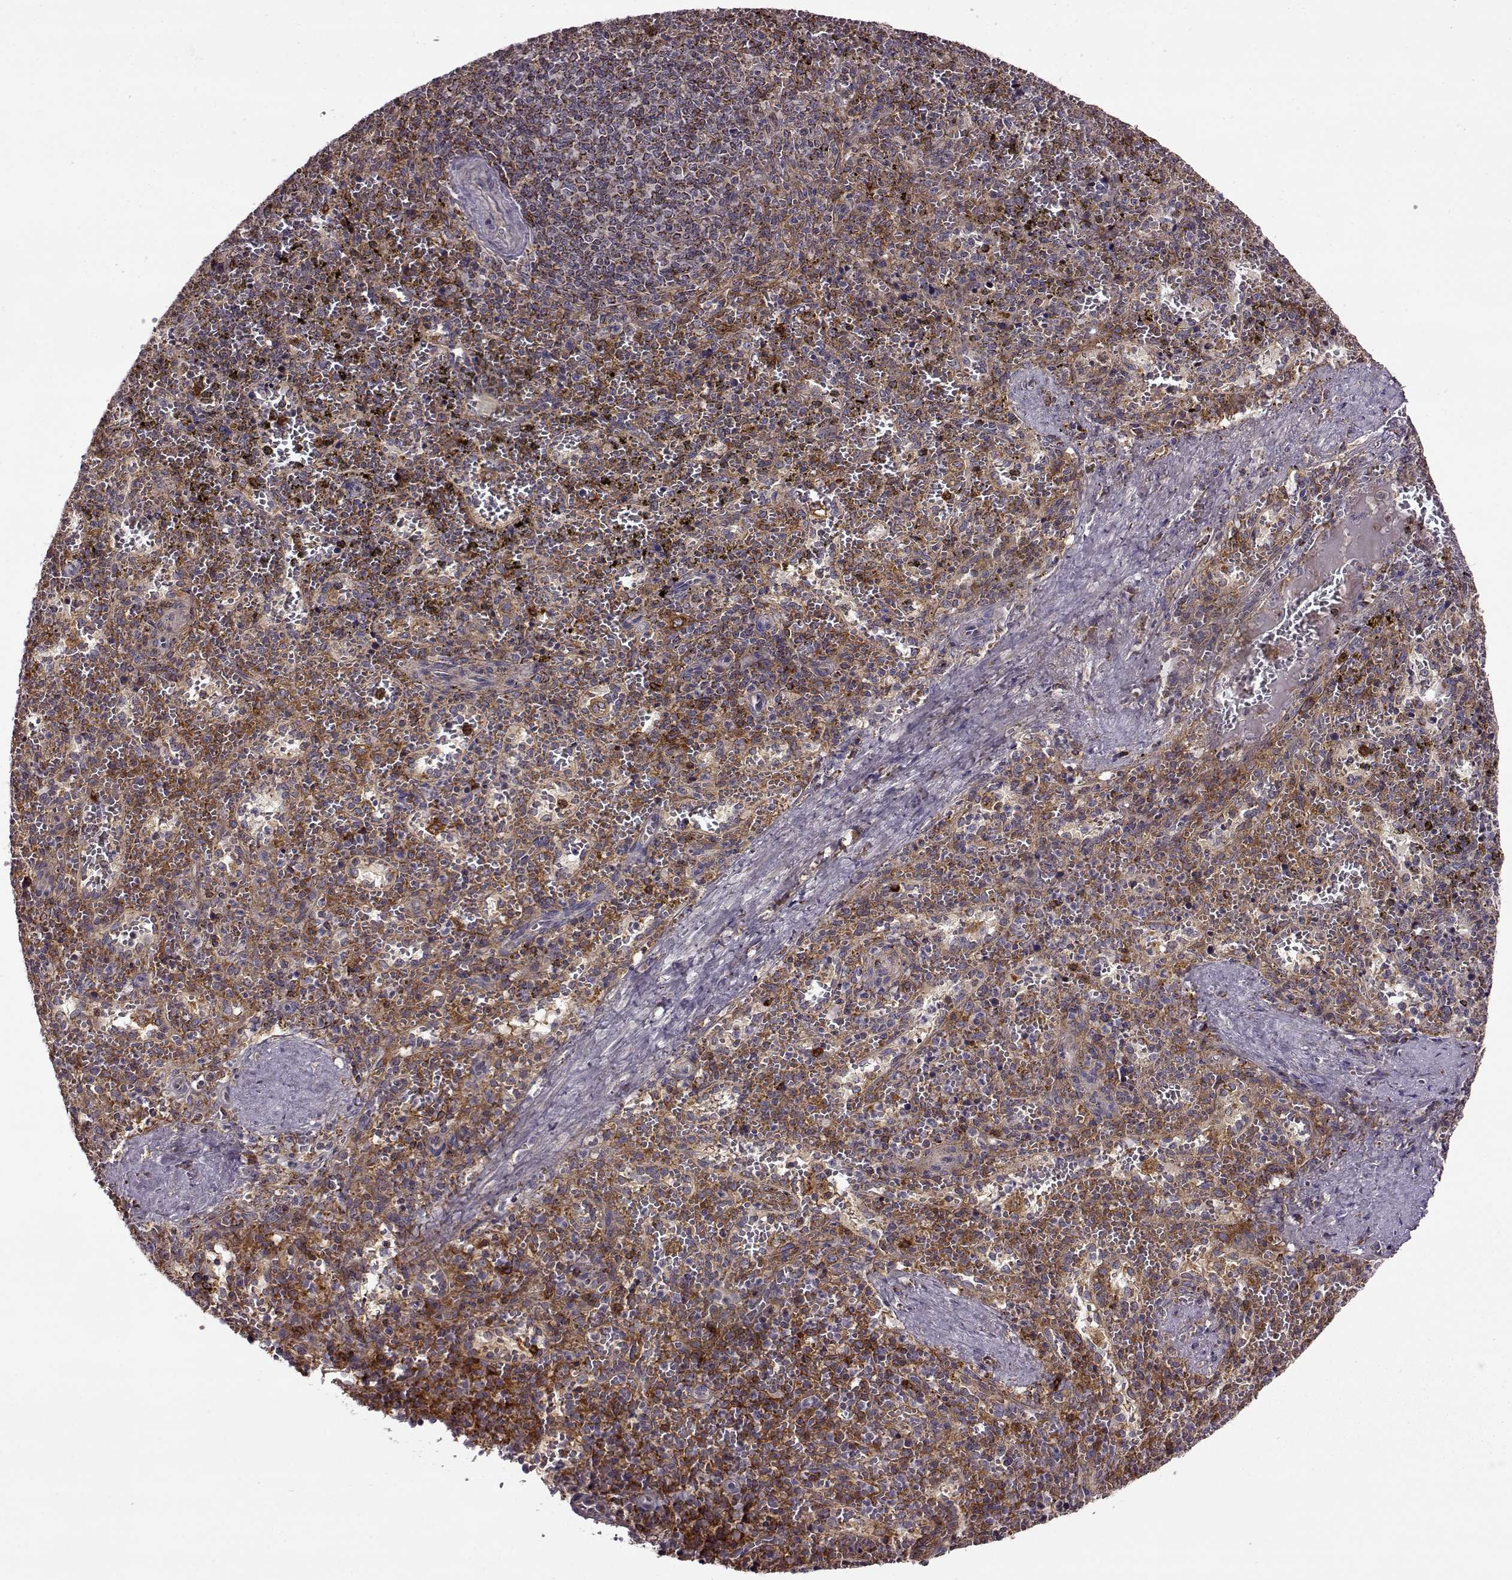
{"staining": {"intensity": "strong", "quantity": "<25%", "location": "cytoplasmic/membranous"}, "tissue": "spleen", "cell_type": "Cells in red pulp", "image_type": "normal", "snomed": [{"axis": "morphology", "description": "Normal tissue, NOS"}, {"axis": "topography", "description": "Spleen"}], "caption": "Approximately <25% of cells in red pulp in unremarkable spleen exhibit strong cytoplasmic/membranous protein staining as visualized by brown immunohistochemical staining.", "gene": "MTSS1", "patient": {"sex": "female", "age": 50}}